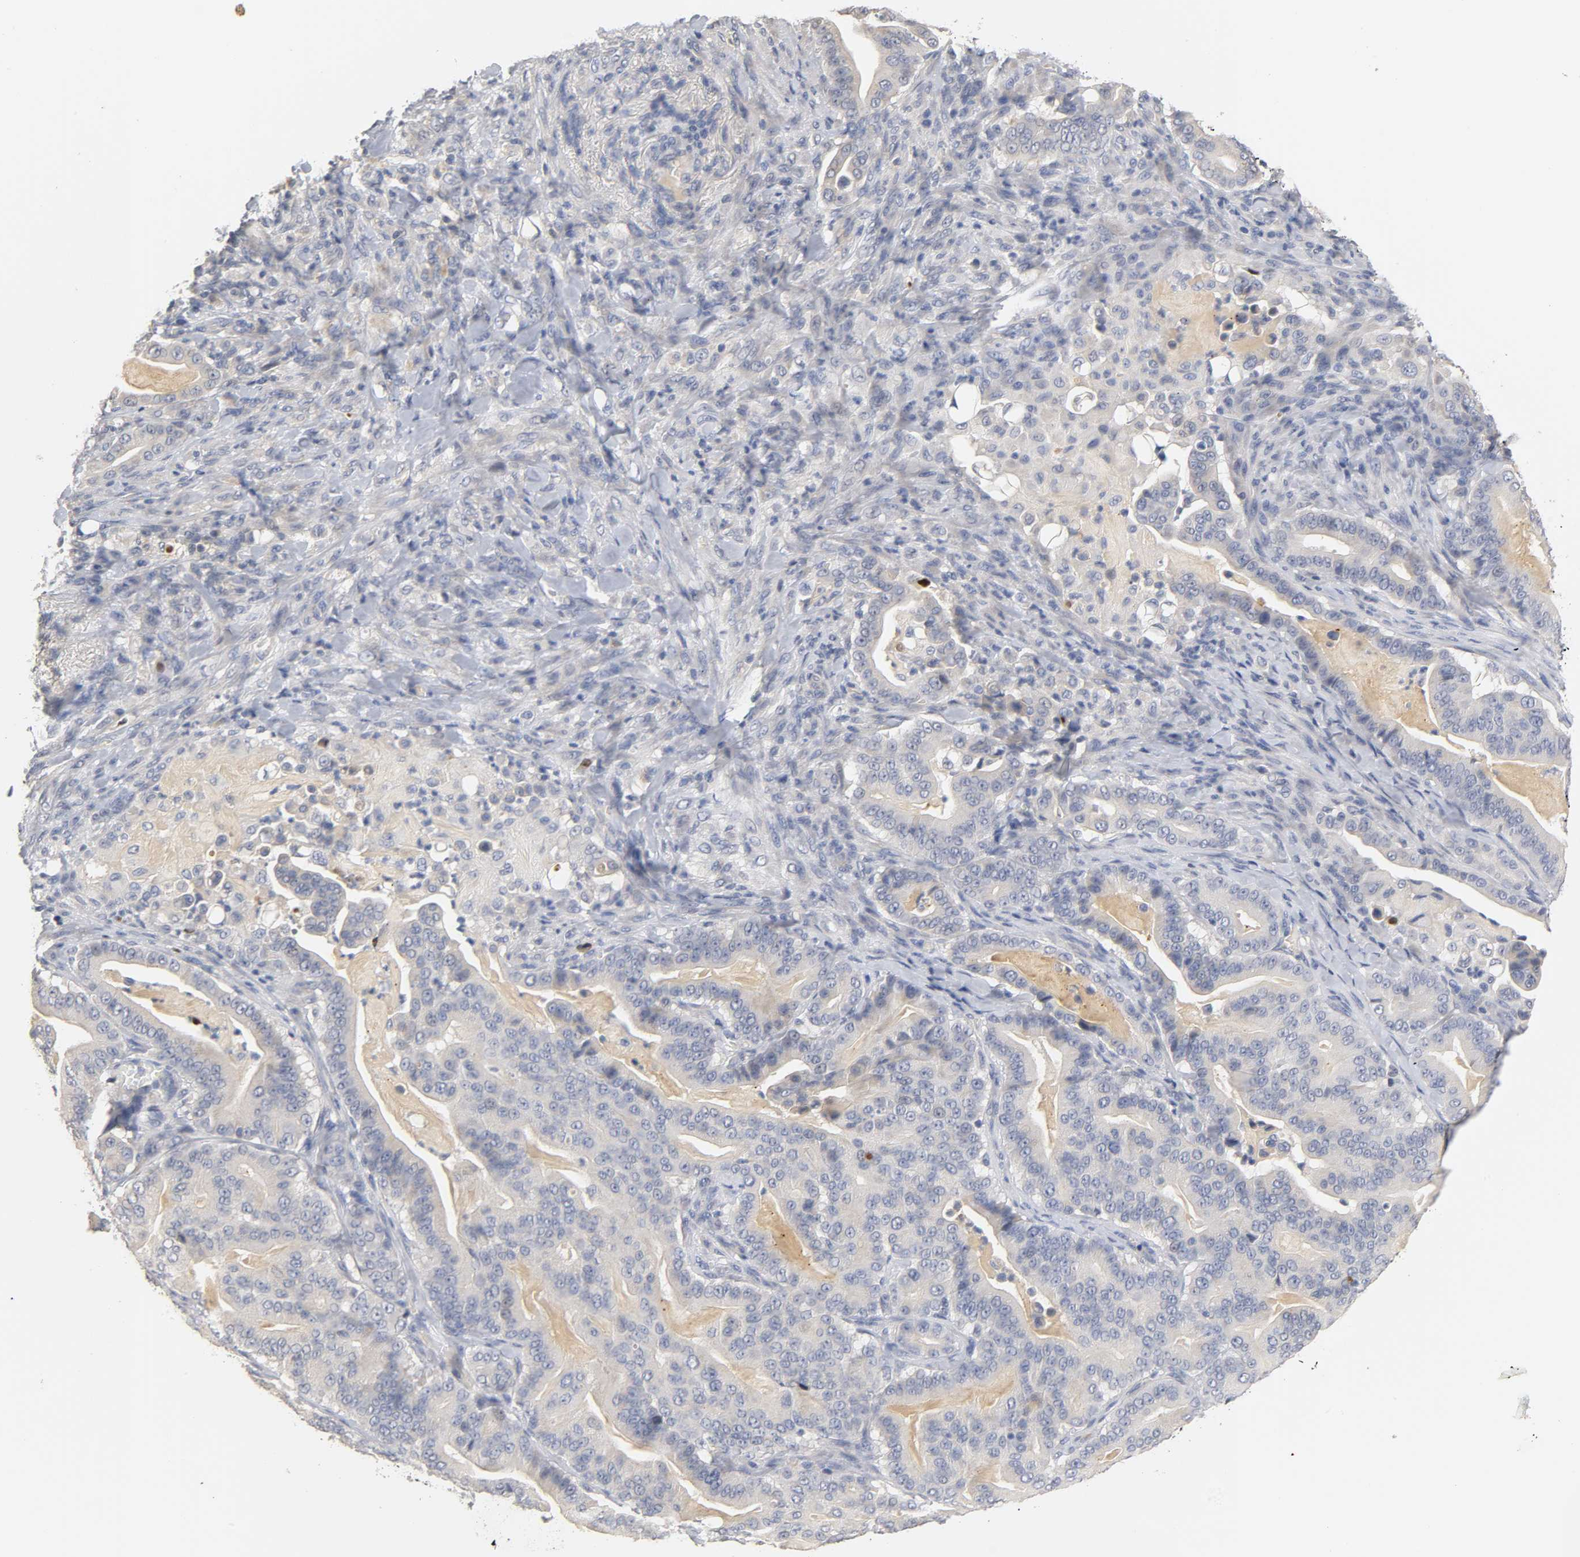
{"staining": {"intensity": "negative", "quantity": "none", "location": "none"}, "tissue": "pancreatic cancer", "cell_type": "Tumor cells", "image_type": "cancer", "snomed": [{"axis": "morphology", "description": "Adenocarcinoma, NOS"}, {"axis": "topography", "description": "Pancreas"}], "caption": "This is an immunohistochemistry micrograph of human pancreatic cancer (adenocarcinoma). There is no staining in tumor cells.", "gene": "OVOL1", "patient": {"sex": "male", "age": 63}}